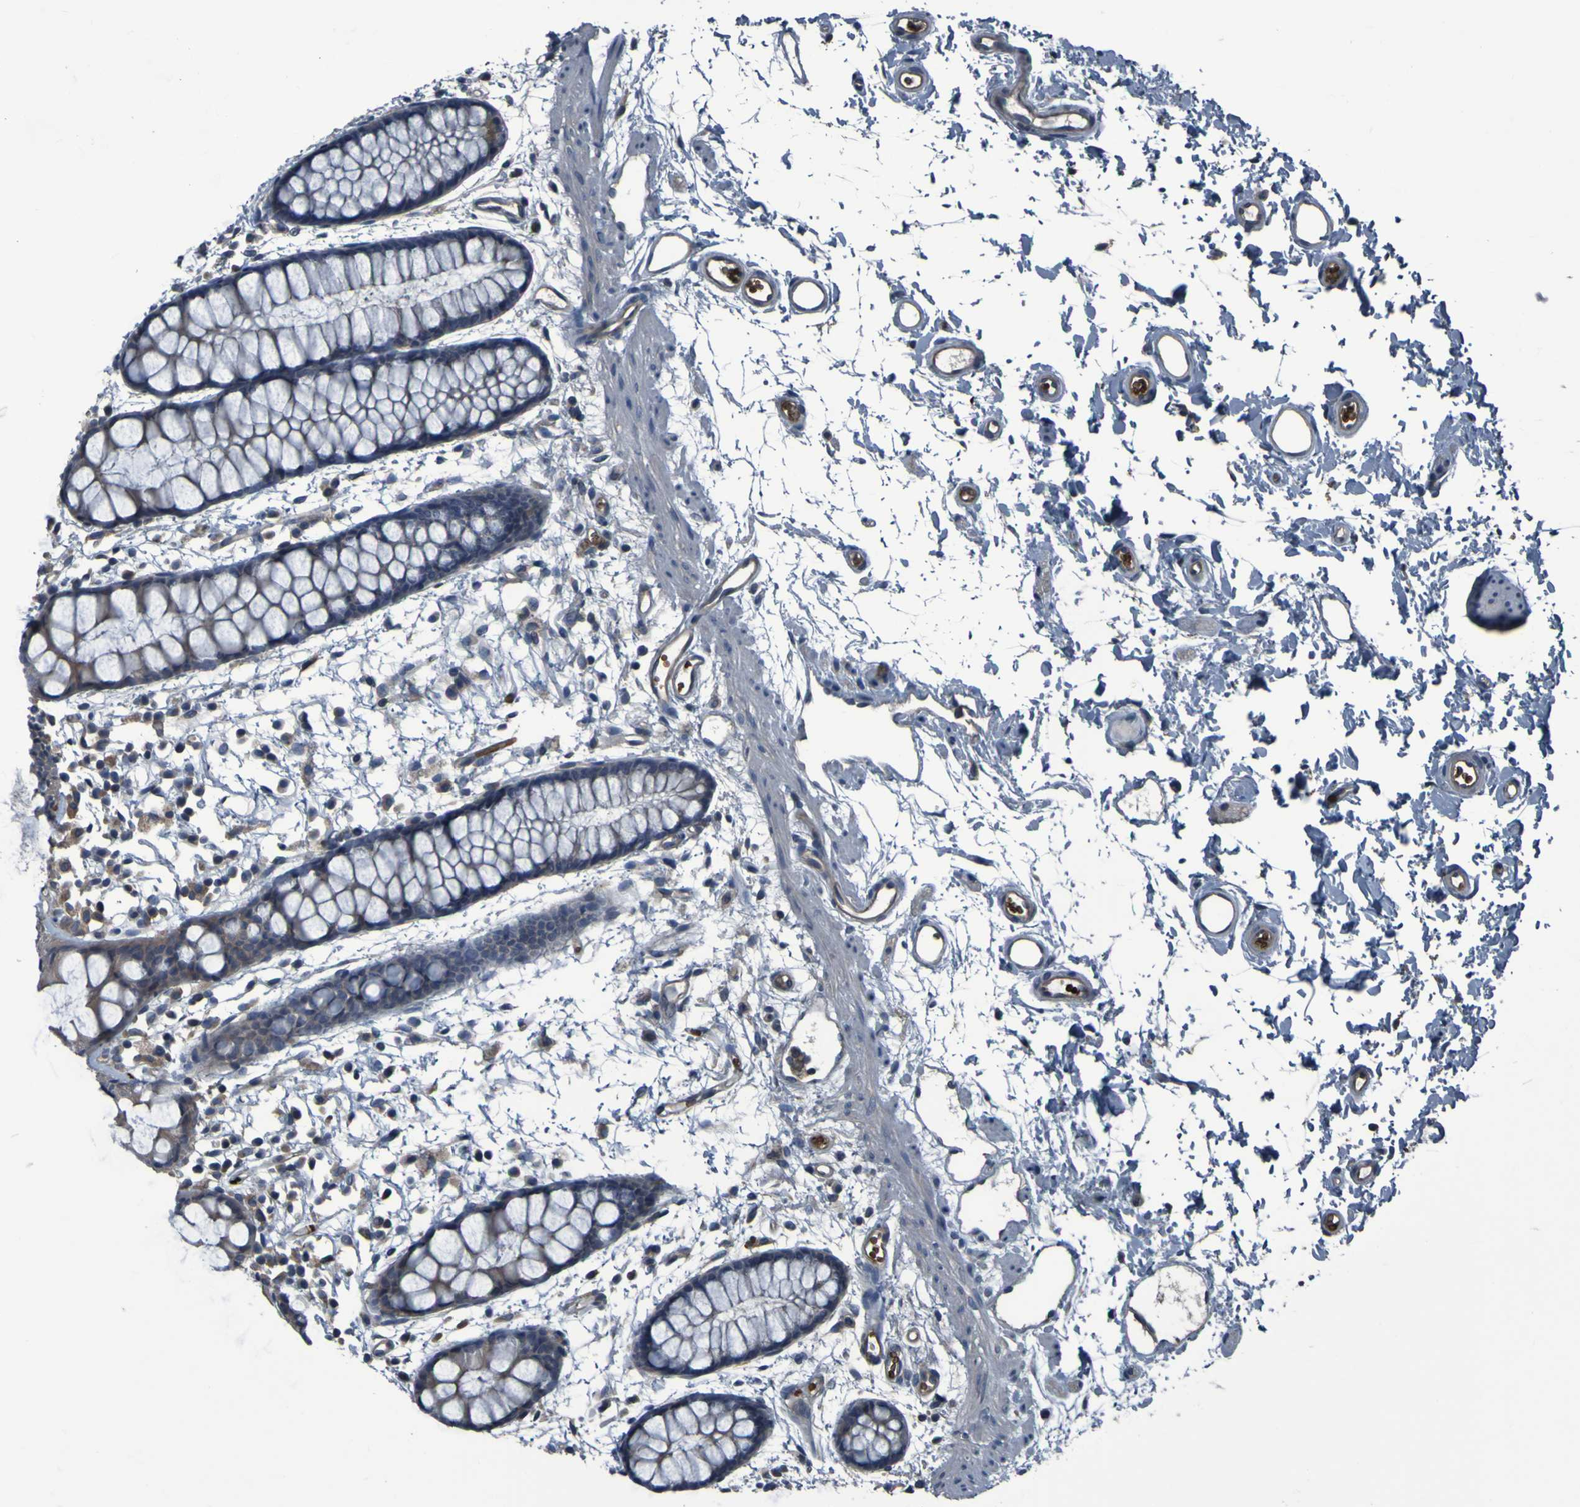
{"staining": {"intensity": "weak", "quantity": "25%-75%", "location": "cytoplasmic/membranous"}, "tissue": "rectum", "cell_type": "Glandular cells", "image_type": "normal", "snomed": [{"axis": "morphology", "description": "Normal tissue, NOS"}, {"axis": "topography", "description": "Rectum"}], "caption": "The micrograph reveals staining of normal rectum, revealing weak cytoplasmic/membranous protein positivity (brown color) within glandular cells.", "gene": "GRAMD1A", "patient": {"sex": "female", "age": 66}}